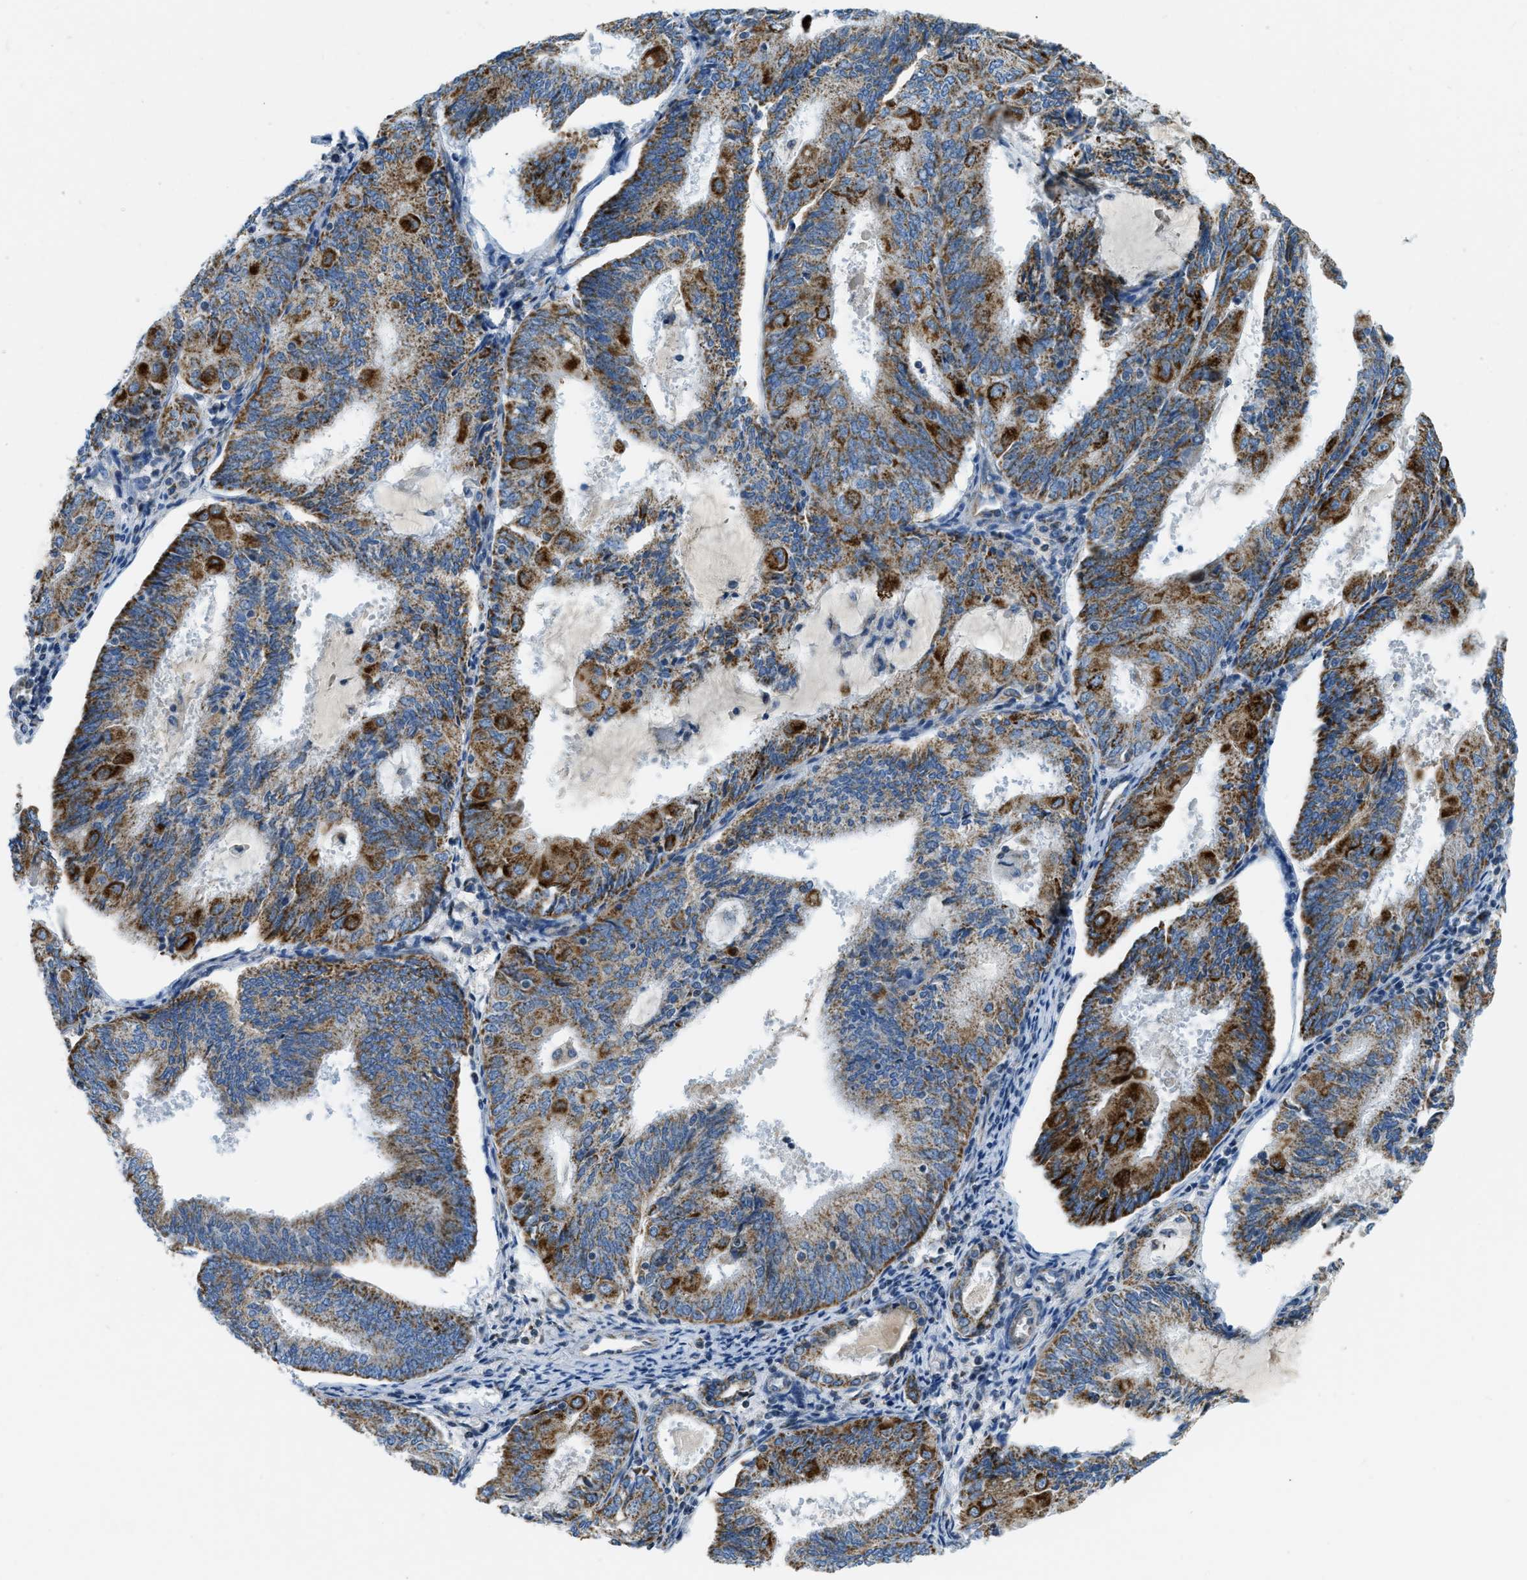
{"staining": {"intensity": "strong", "quantity": ">75%", "location": "cytoplasmic/membranous"}, "tissue": "endometrial cancer", "cell_type": "Tumor cells", "image_type": "cancer", "snomed": [{"axis": "morphology", "description": "Adenocarcinoma, NOS"}, {"axis": "topography", "description": "Endometrium"}], "caption": "Tumor cells show high levels of strong cytoplasmic/membranous expression in approximately >75% of cells in human endometrial cancer.", "gene": "ACADVL", "patient": {"sex": "female", "age": 81}}